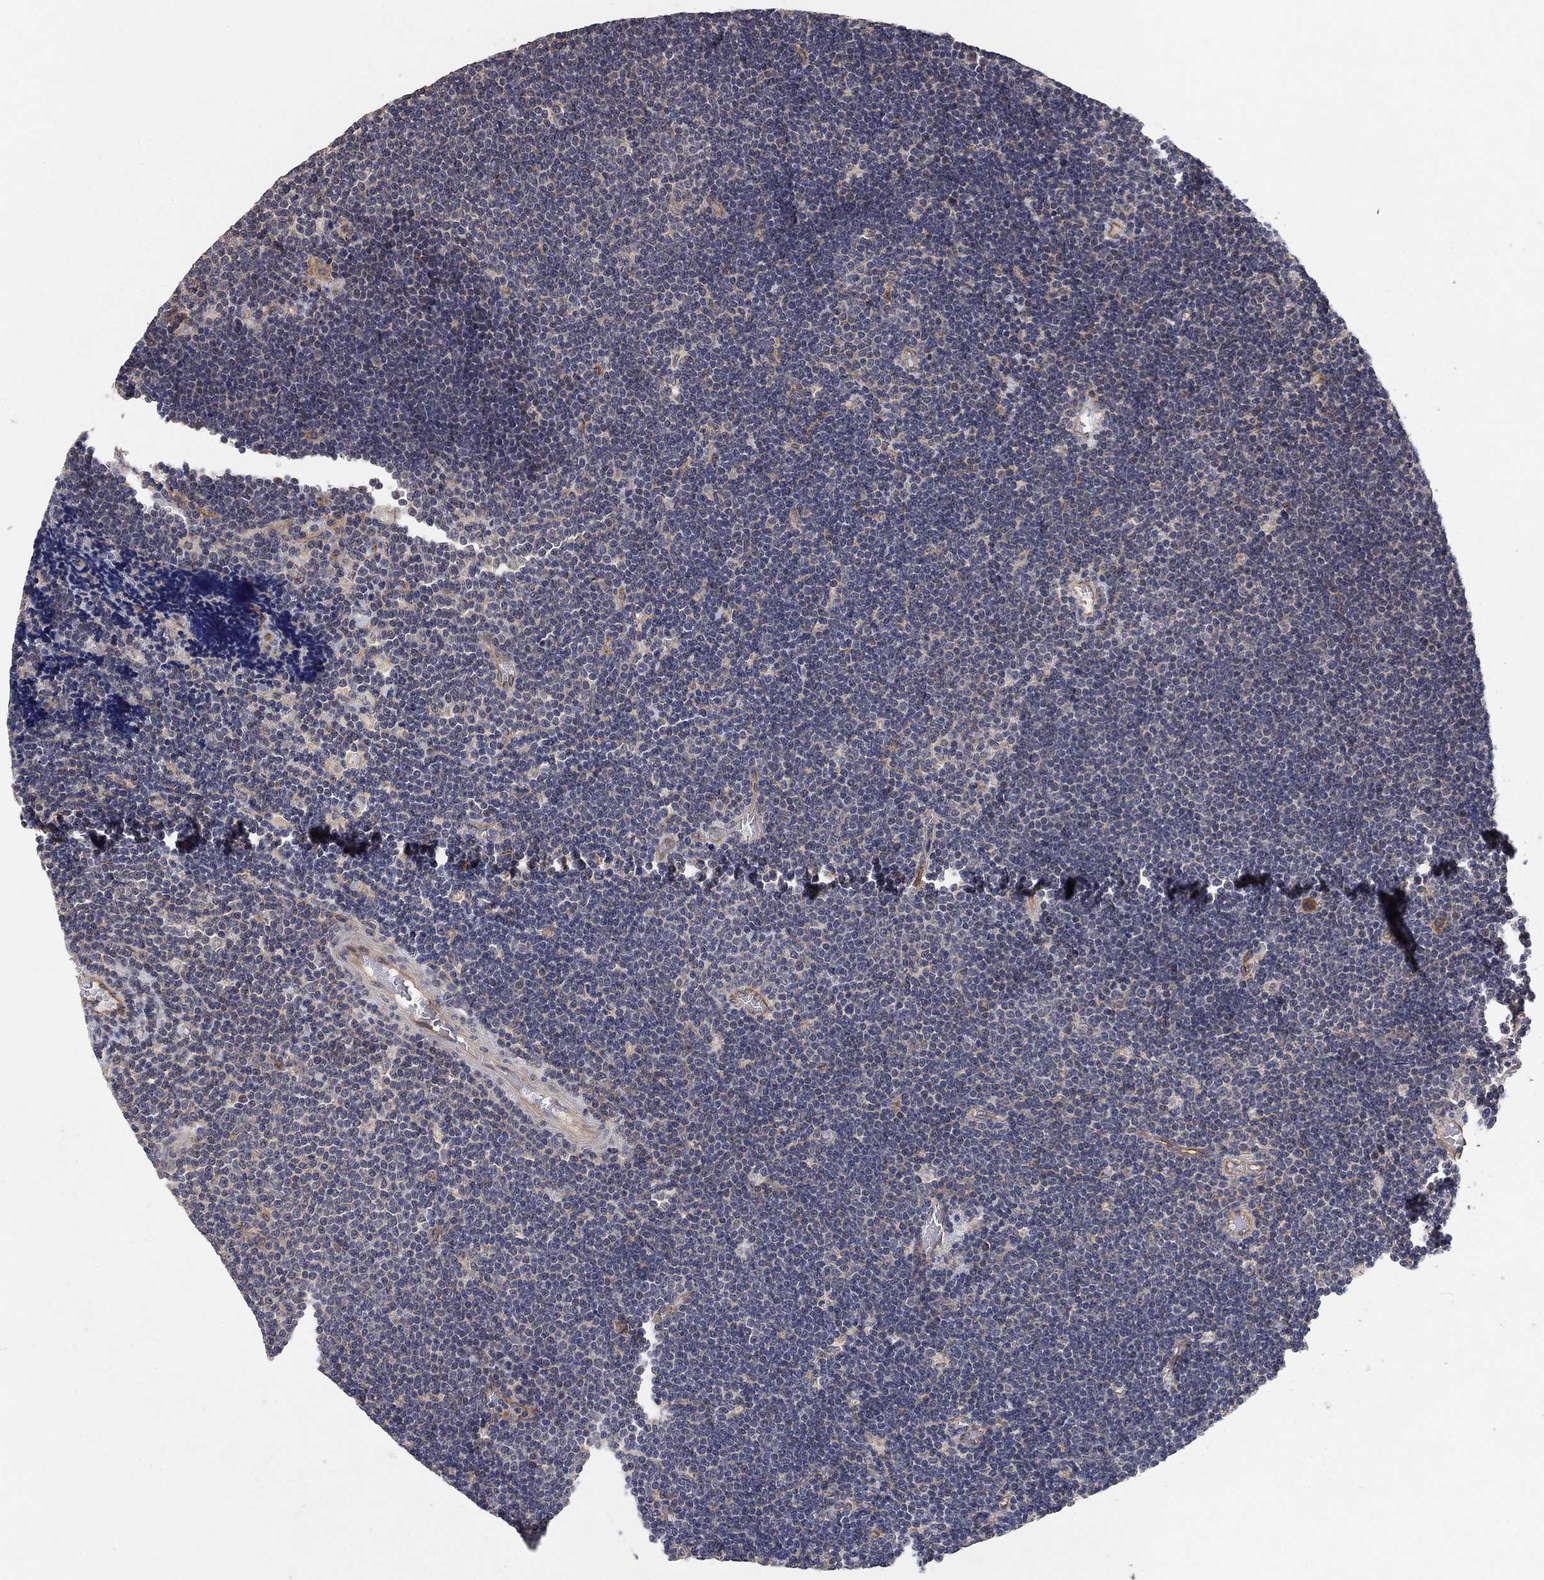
{"staining": {"intensity": "negative", "quantity": "none", "location": "none"}, "tissue": "lymphoma", "cell_type": "Tumor cells", "image_type": "cancer", "snomed": [{"axis": "morphology", "description": "Malignant lymphoma, non-Hodgkin's type, Low grade"}, {"axis": "topography", "description": "Brain"}], "caption": "DAB immunohistochemical staining of malignant lymphoma, non-Hodgkin's type (low-grade) demonstrates no significant staining in tumor cells.", "gene": "MCUR1", "patient": {"sex": "female", "age": 66}}